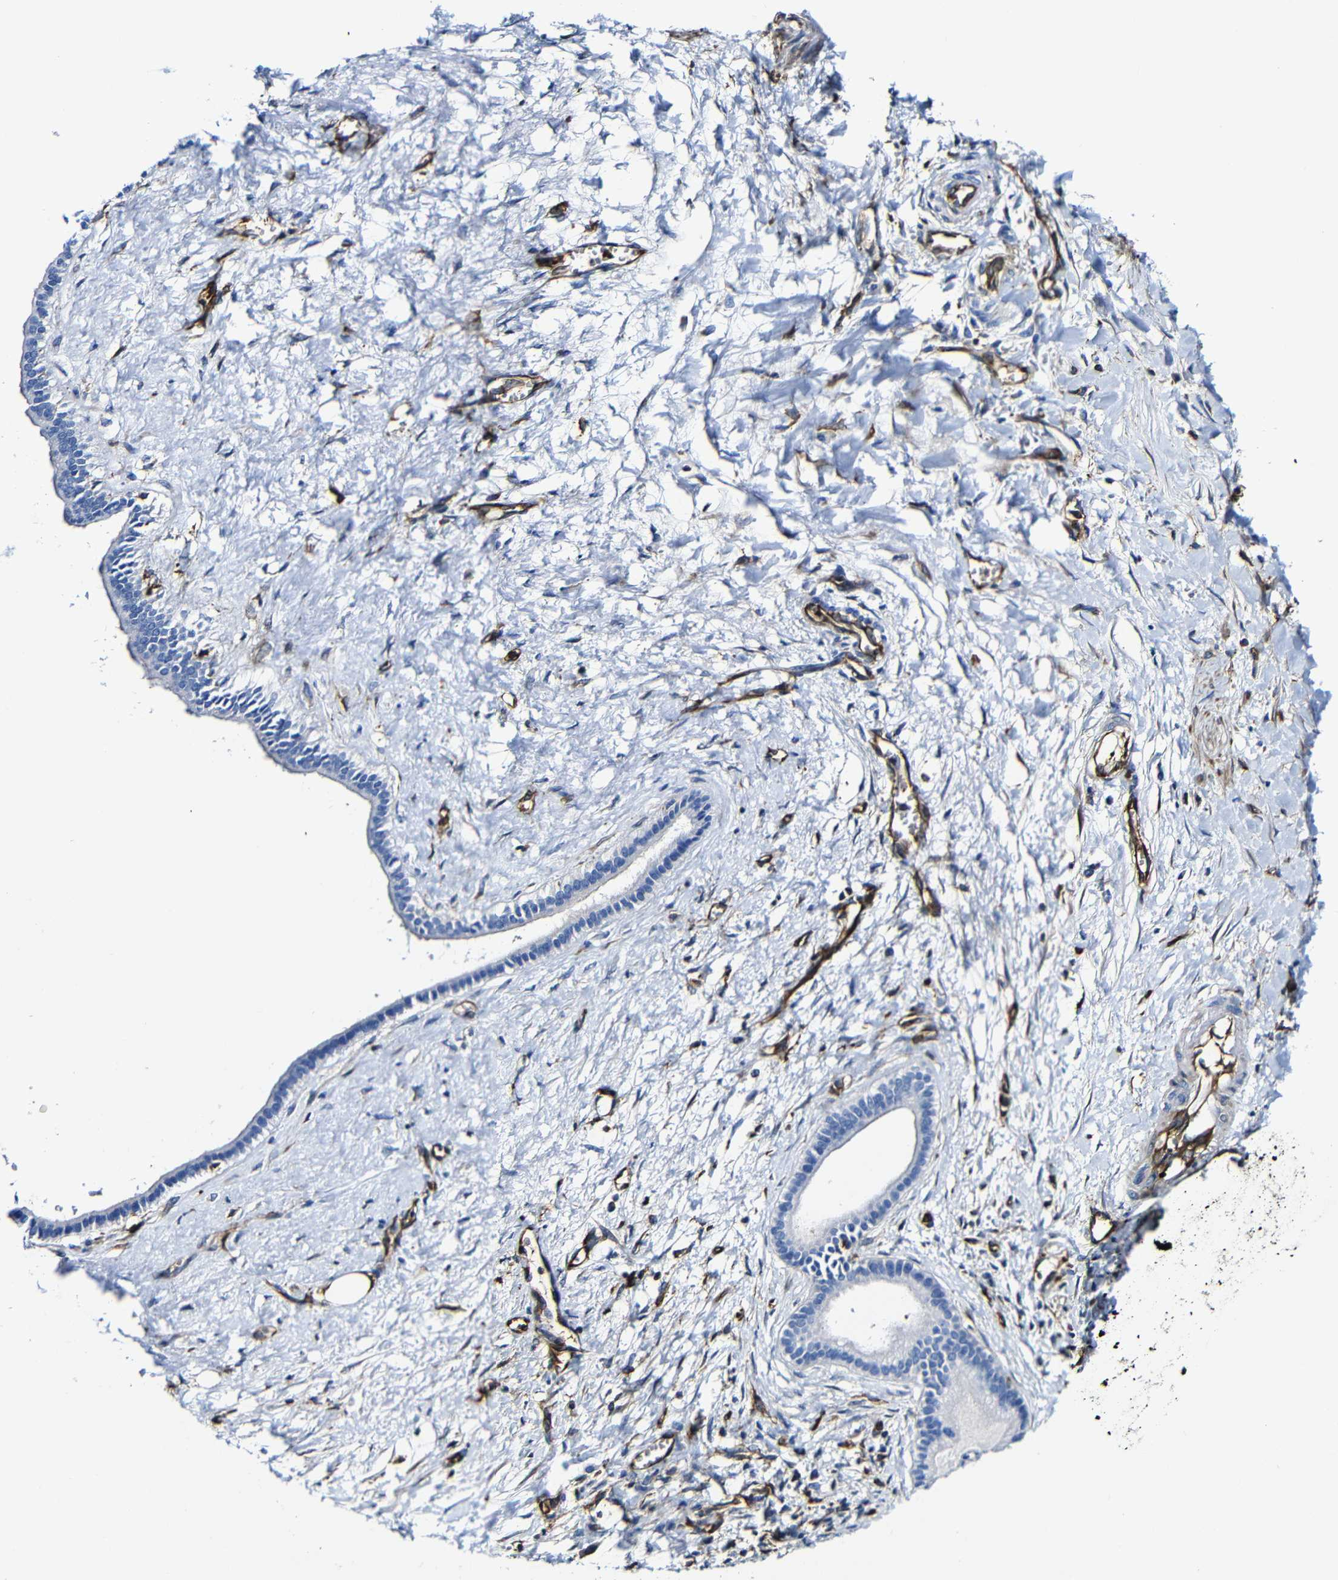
{"staining": {"intensity": "negative", "quantity": "none", "location": "none"}, "tissue": "liver cancer", "cell_type": "Tumor cells", "image_type": "cancer", "snomed": [{"axis": "morphology", "description": "Cholangiocarcinoma"}, {"axis": "topography", "description": "Liver"}], "caption": "DAB (3,3'-diaminobenzidine) immunohistochemical staining of cholangiocarcinoma (liver) shows no significant staining in tumor cells.", "gene": "MSN", "patient": {"sex": "female", "age": 65}}